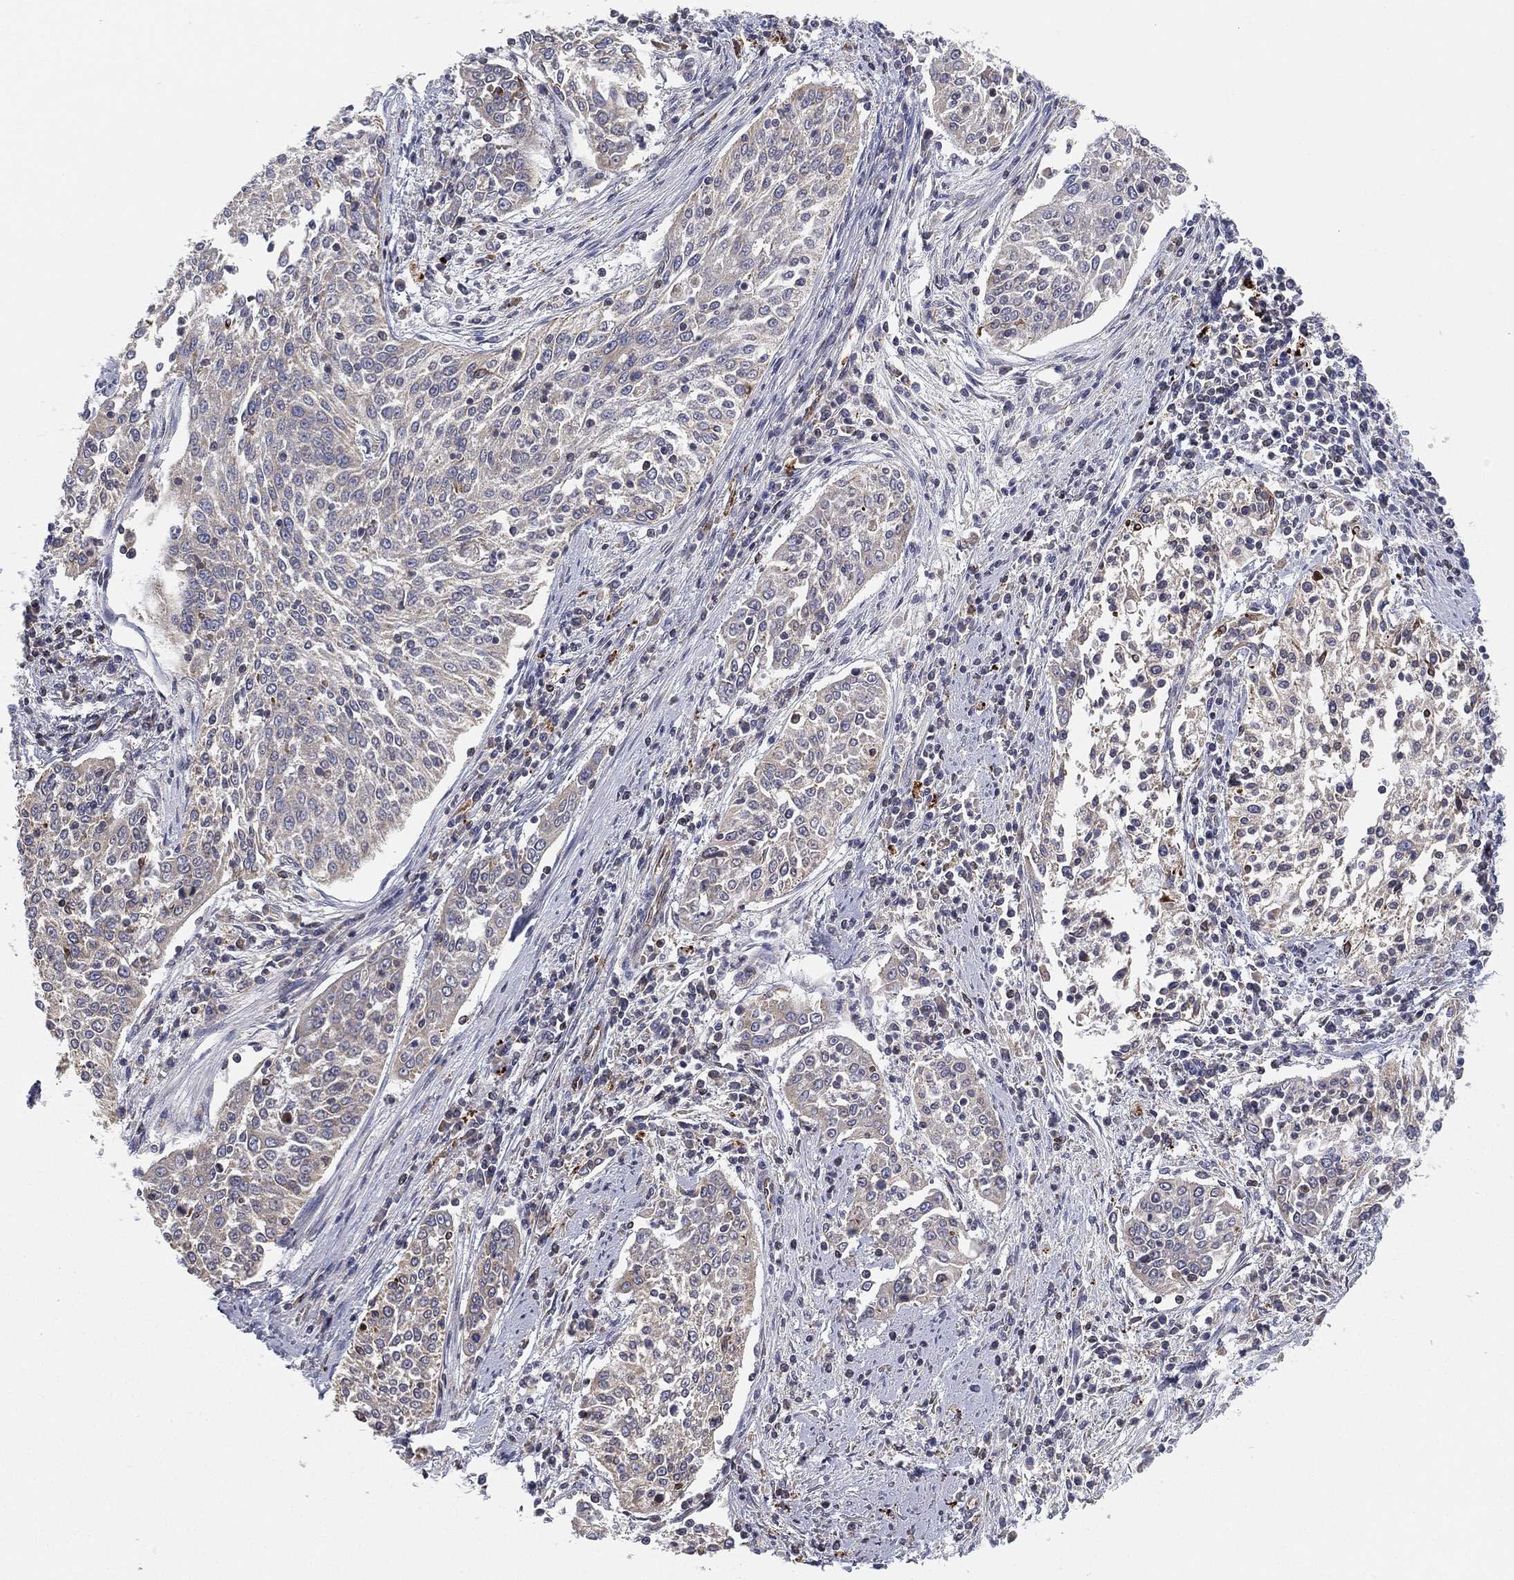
{"staining": {"intensity": "negative", "quantity": "none", "location": "none"}, "tissue": "cervical cancer", "cell_type": "Tumor cells", "image_type": "cancer", "snomed": [{"axis": "morphology", "description": "Squamous cell carcinoma, NOS"}, {"axis": "topography", "description": "Cervix"}], "caption": "Histopathology image shows no significant protein expression in tumor cells of squamous cell carcinoma (cervical).", "gene": "CYB5B", "patient": {"sex": "female", "age": 41}}